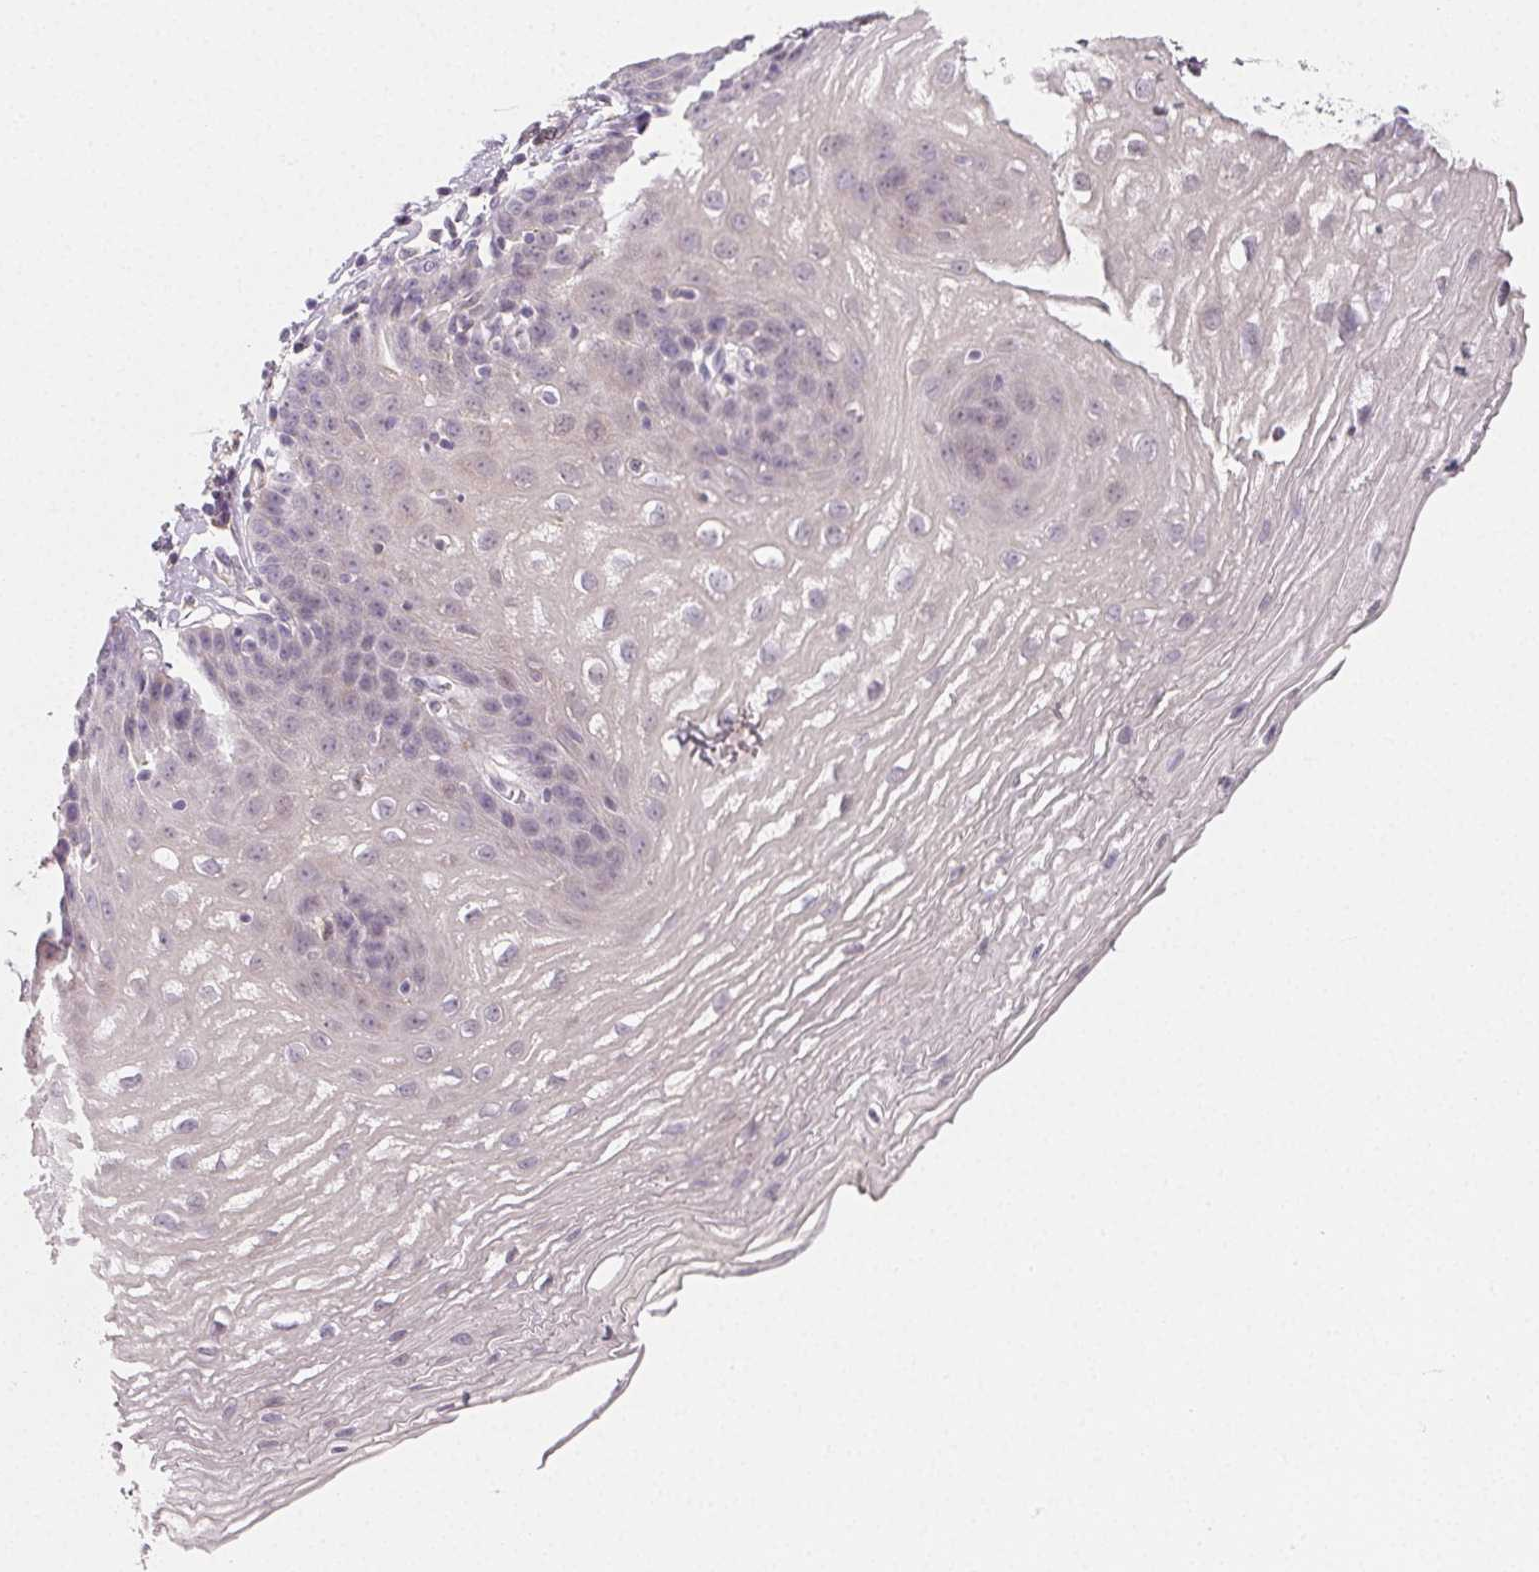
{"staining": {"intensity": "negative", "quantity": "none", "location": "none"}, "tissue": "esophagus", "cell_type": "Squamous epithelial cells", "image_type": "normal", "snomed": [{"axis": "morphology", "description": "Normal tissue, NOS"}, {"axis": "topography", "description": "Esophagus"}], "caption": "A micrograph of human esophagus is negative for staining in squamous epithelial cells. (DAB (3,3'-diaminobenzidine) immunohistochemistry, high magnification).", "gene": "LRRC23", "patient": {"sex": "female", "age": 81}}